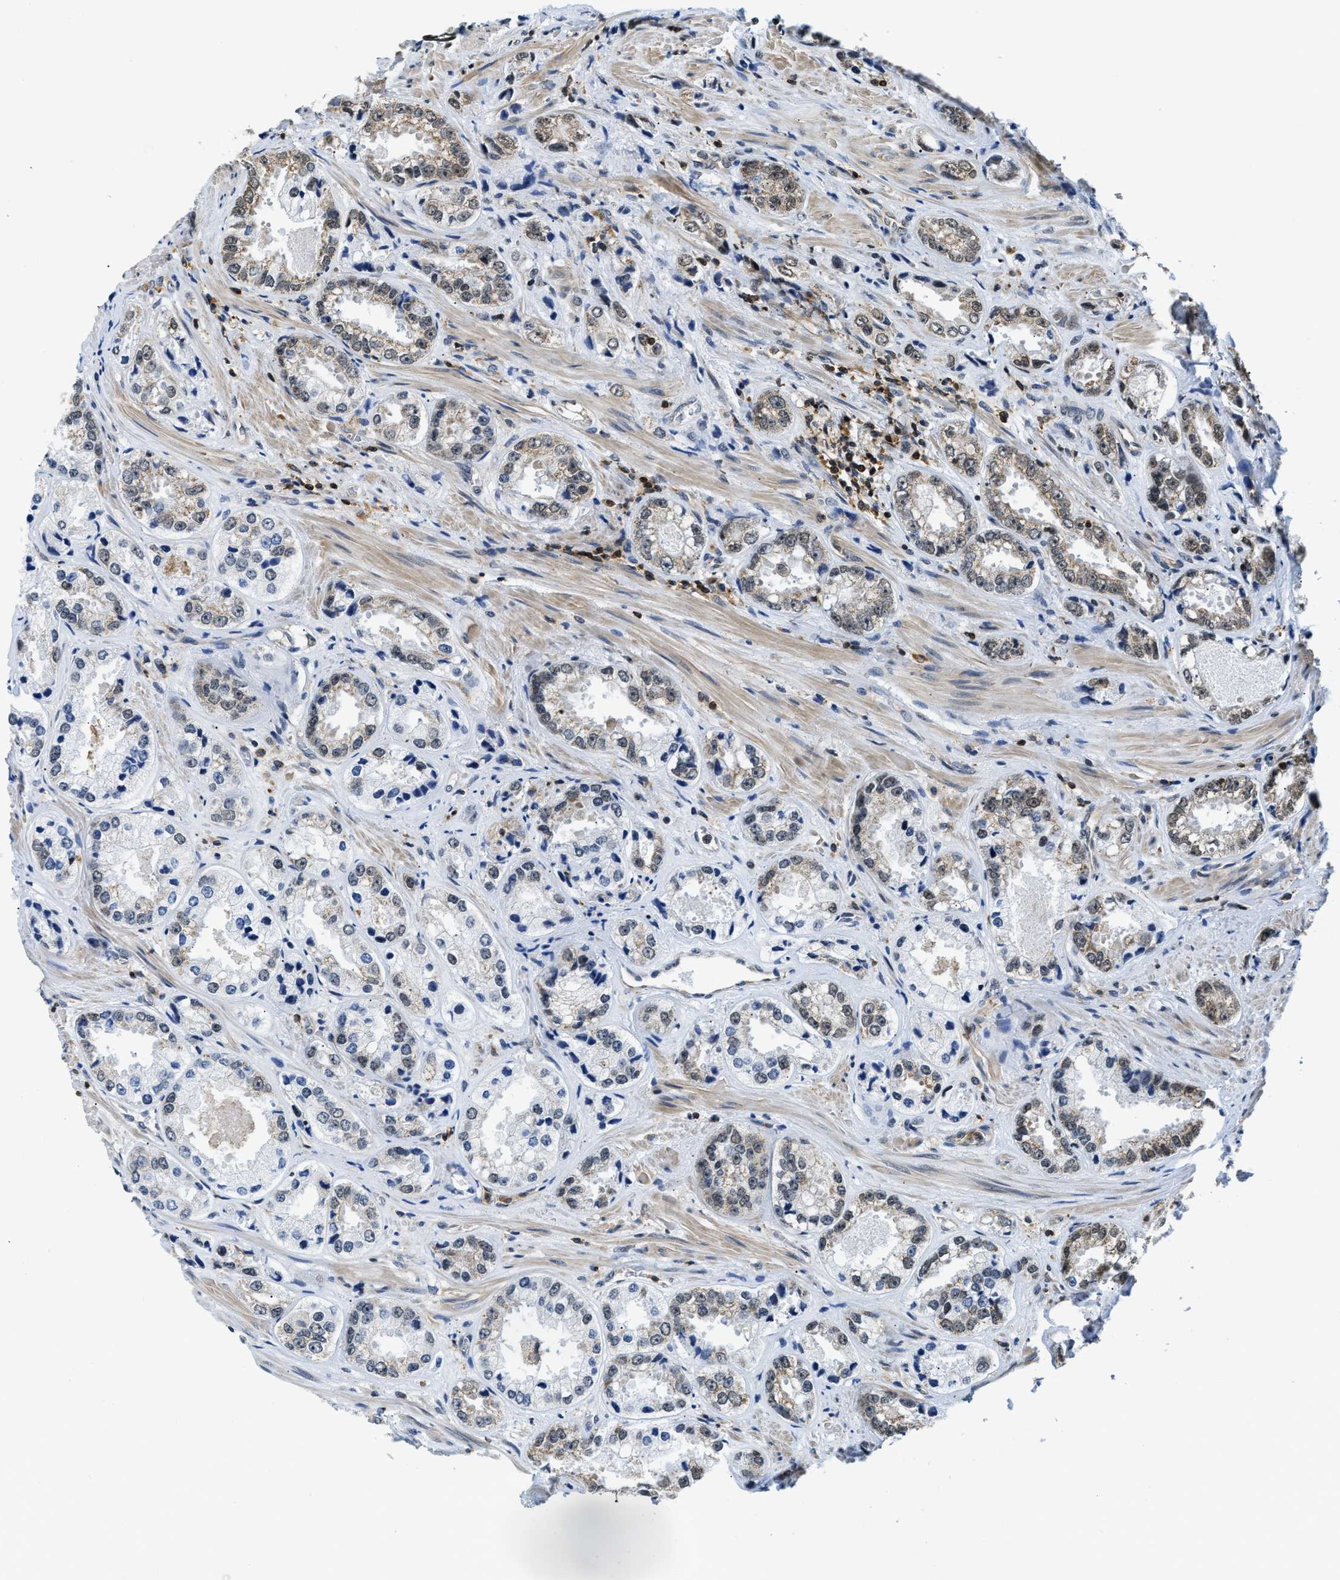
{"staining": {"intensity": "weak", "quantity": "25%-75%", "location": "cytoplasmic/membranous,nuclear"}, "tissue": "prostate cancer", "cell_type": "Tumor cells", "image_type": "cancer", "snomed": [{"axis": "morphology", "description": "Adenocarcinoma, High grade"}, {"axis": "topography", "description": "Prostate"}], "caption": "Immunohistochemical staining of prostate adenocarcinoma (high-grade) shows low levels of weak cytoplasmic/membranous and nuclear protein staining in approximately 25%-75% of tumor cells.", "gene": "STK10", "patient": {"sex": "male", "age": 61}}